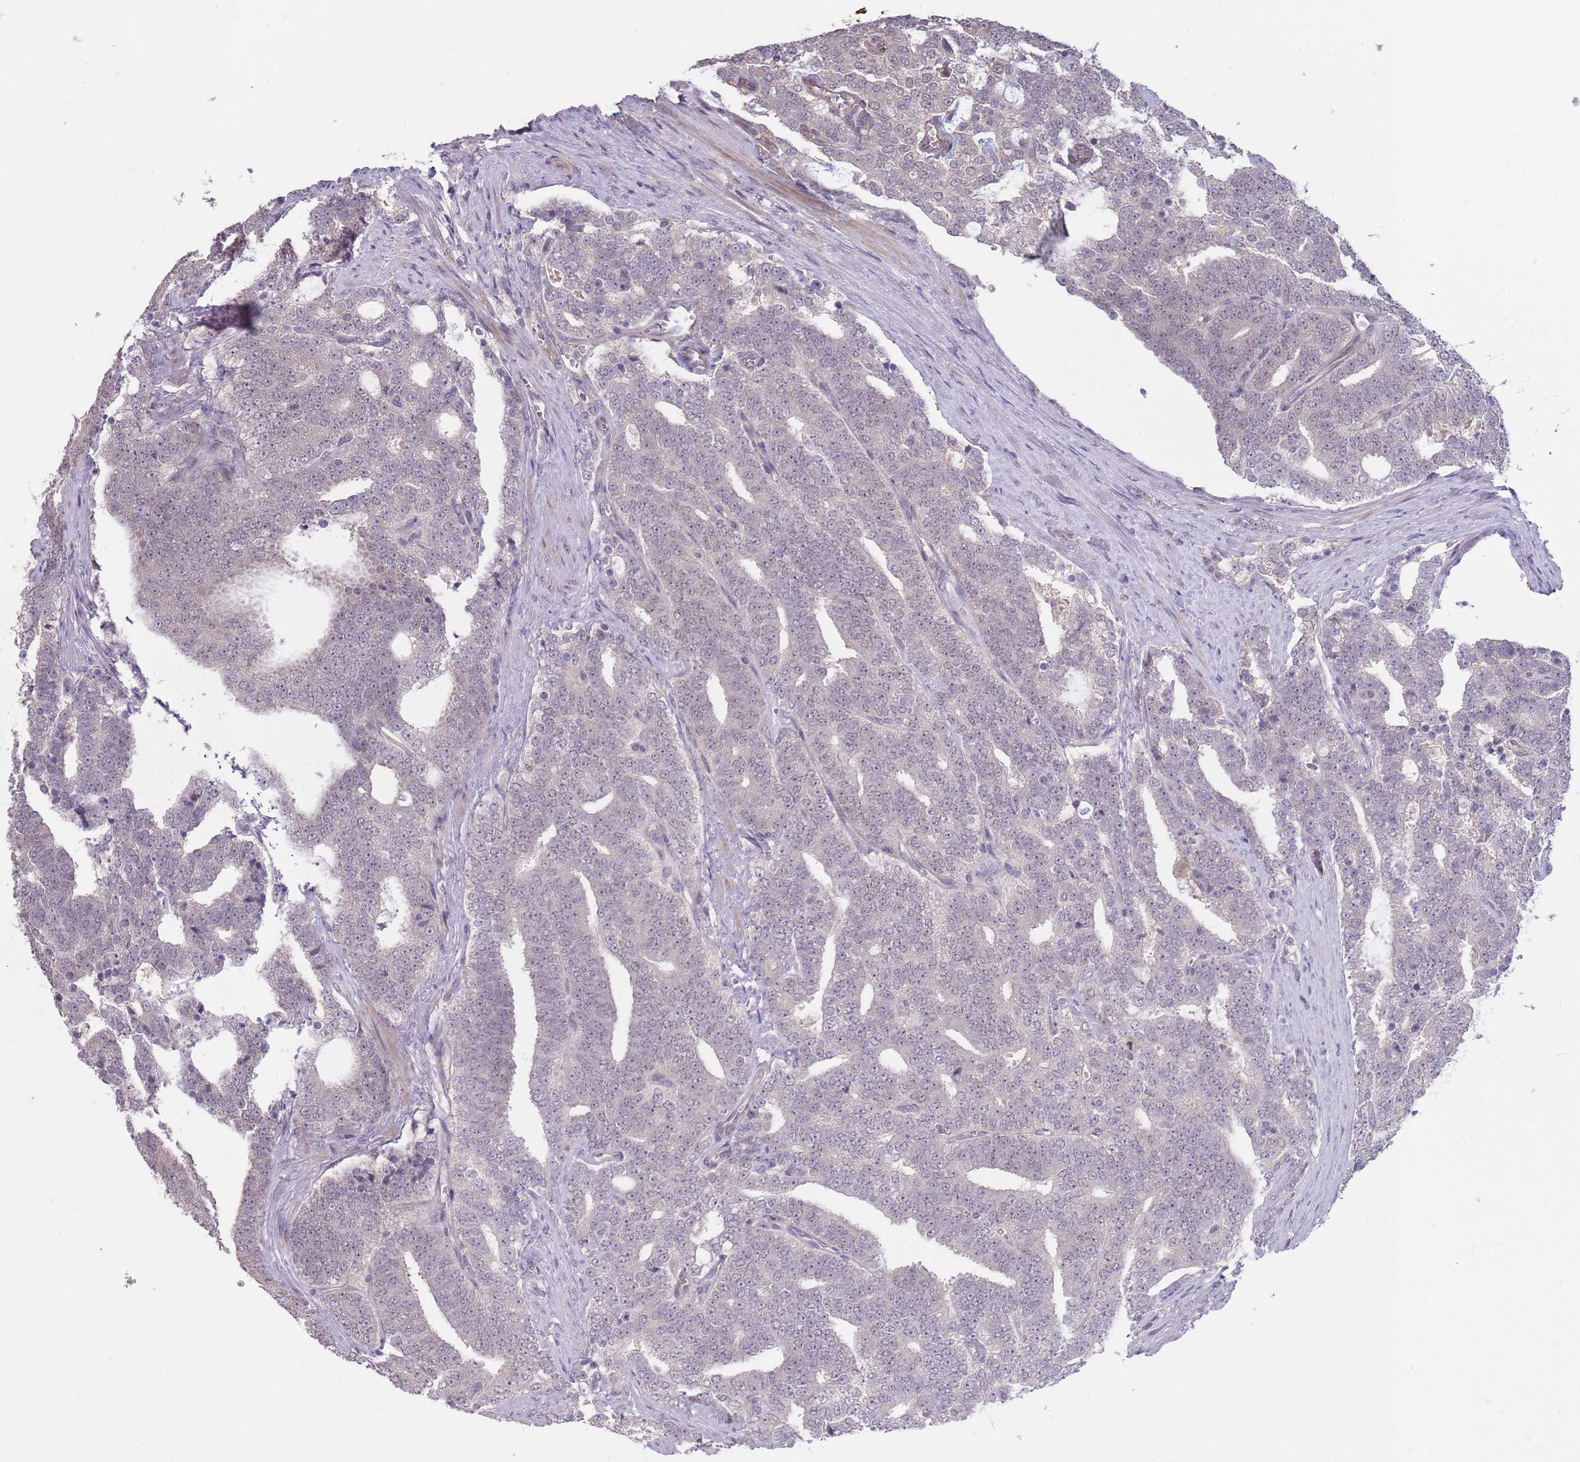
{"staining": {"intensity": "negative", "quantity": "none", "location": "none"}, "tissue": "prostate cancer", "cell_type": "Tumor cells", "image_type": "cancer", "snomed": [{"axis": "morphology", "description": "Adenocarcinoma, High grade"}, {"axis": "topography", "description": "Prostate and seminal vesicle, NOS"}], "caption": "The IHC histopathology image has no significant positivity in tumor cells of high-grade adenocarcinoma (prostate) tissue.", "gene": "MEI1", "patient": {"sex": "male", "age": 67}}